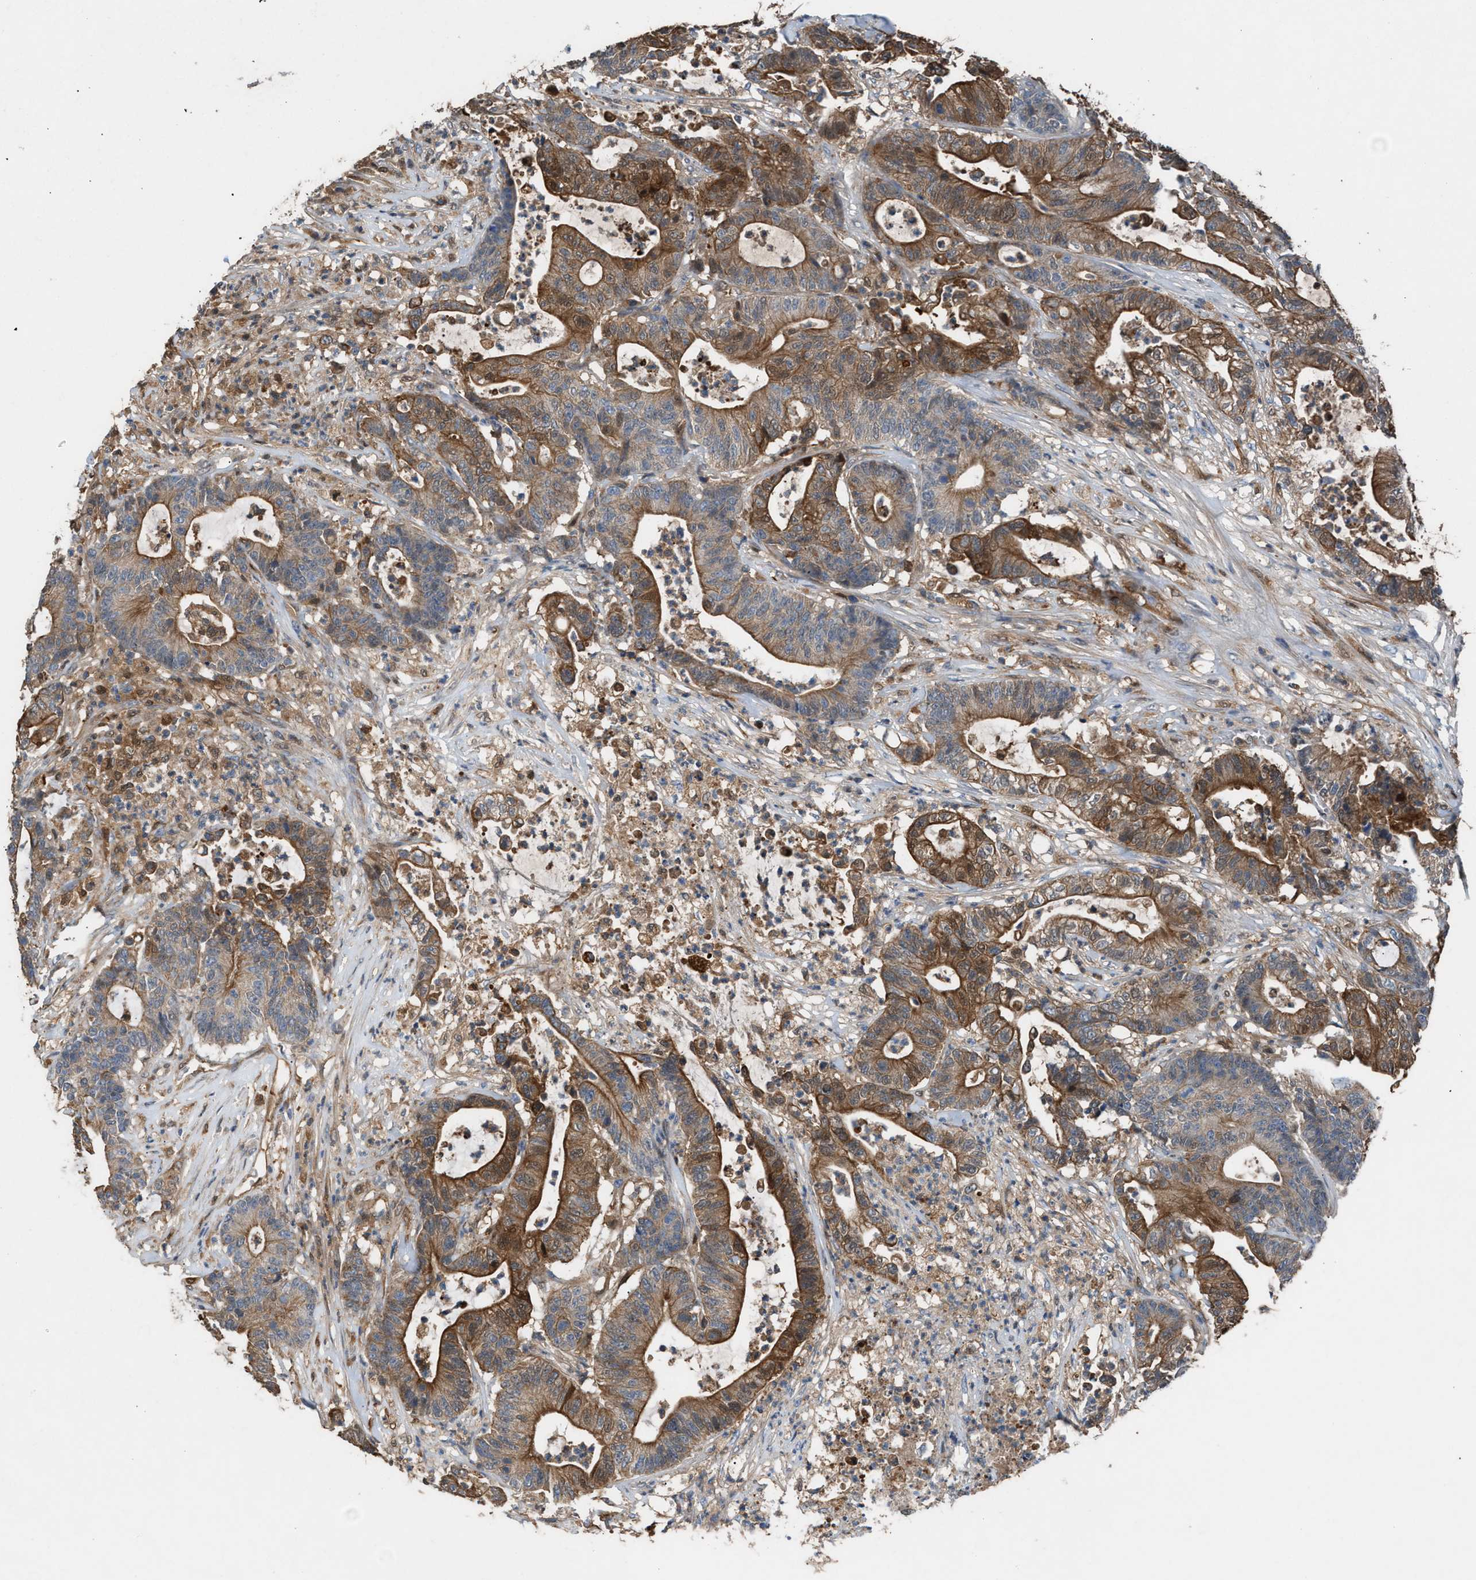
{"staining": {"intensity": "moderate", "quantity": ">75%", "location": "cytoplasmic/membranous"}, "tissue": "colorectal cancer", "cell_type": "Tumor cells", "image_type": "cancer", "snomed": [{"axis": "morphology", "description": "Adenocarcinoma, NOS"}, {"axis": "topography", "description": "Colon"}], "caption": "IHC (DAB (3,3'-diaminobenzidine)) staining of human colorectal adenocarcinoma displays moderate cytoplasmic/membranous protein staining in about >75% of tumor cells.", "gene": "TPK1", "patient": {"sex": "female", "age": 84}}